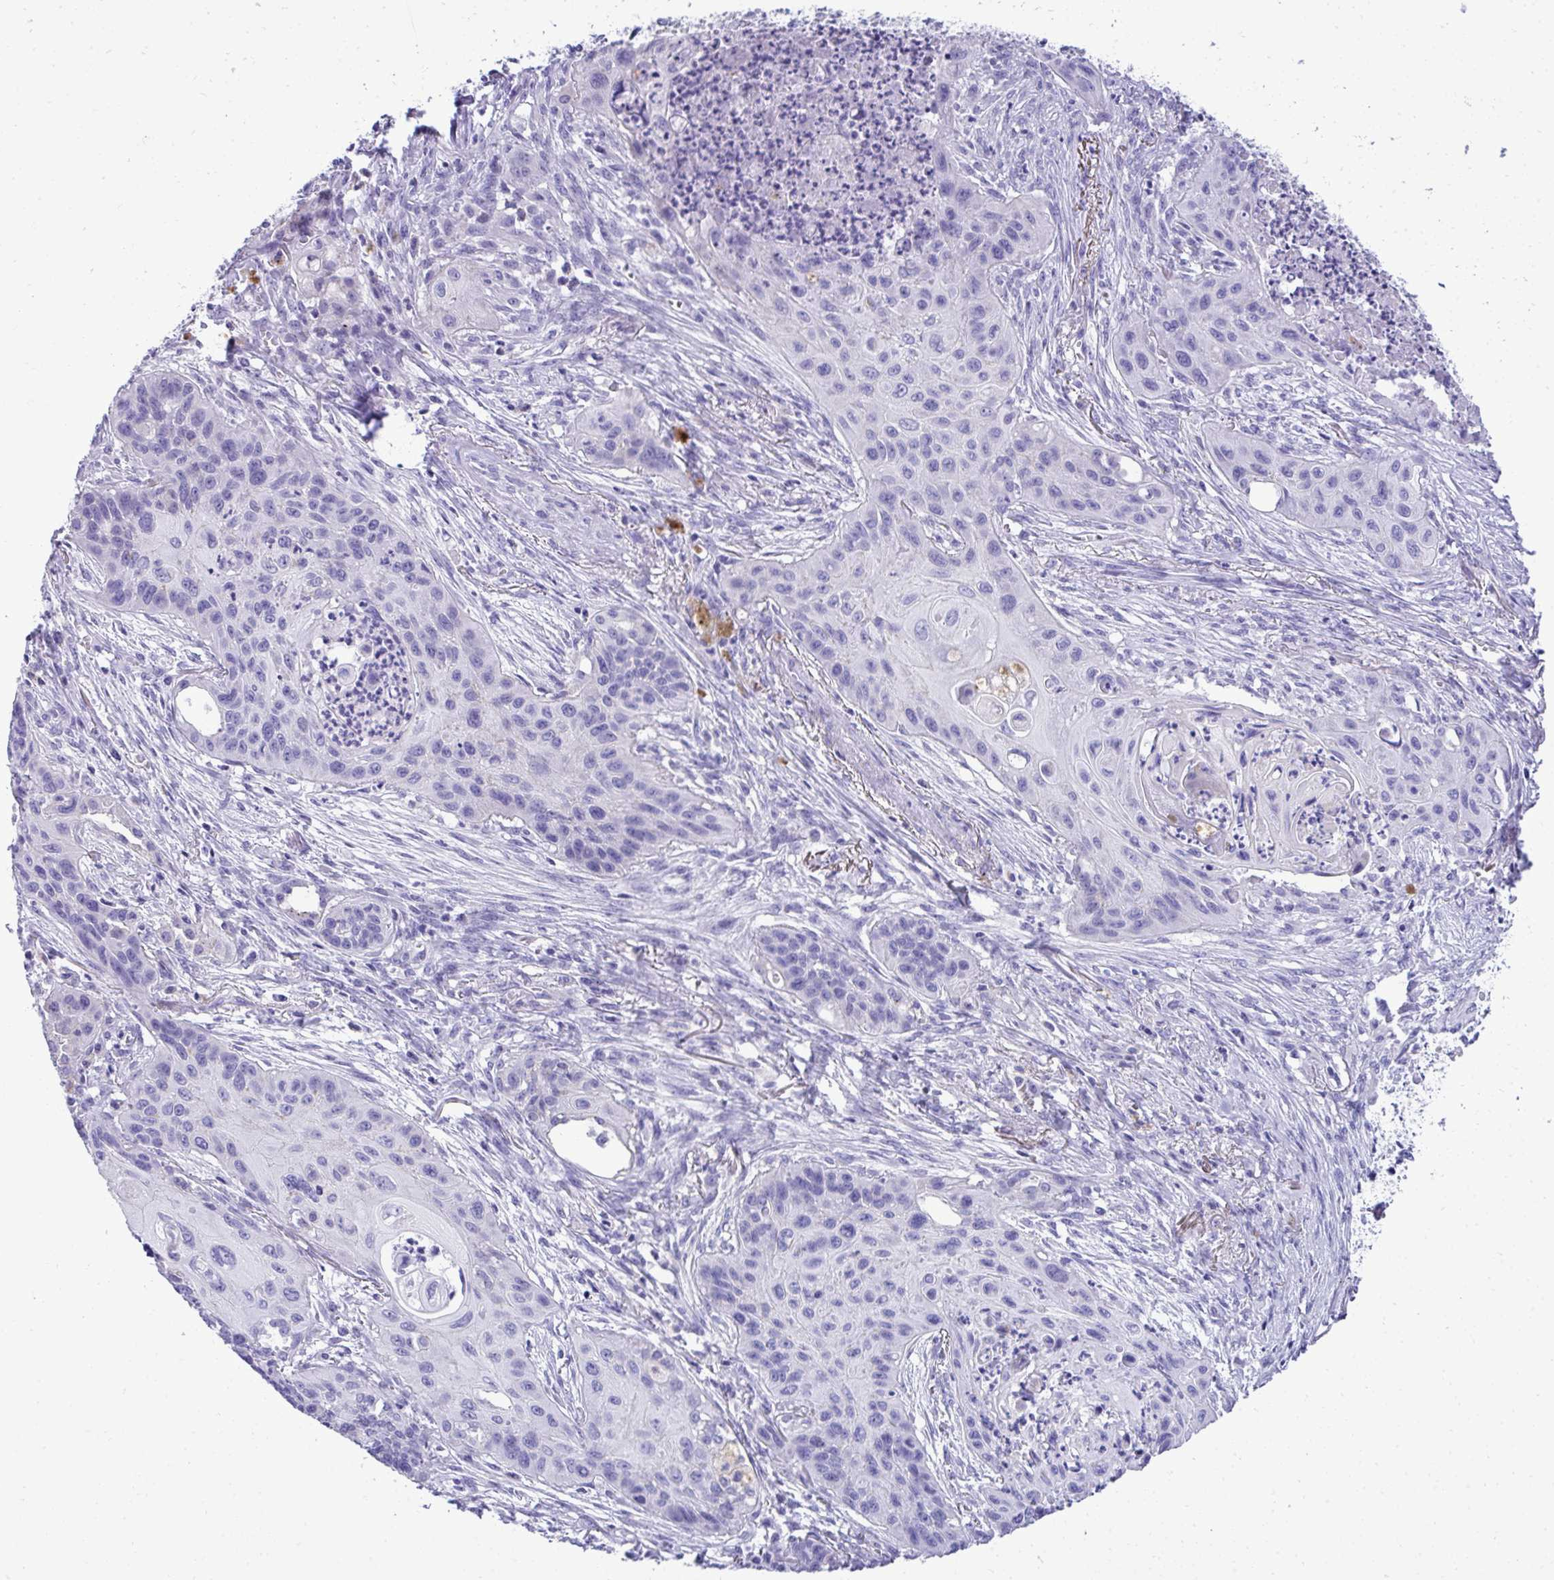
{"staining": {"intensity": "negative", "quantity": "none", "location": "none"}, "tissue": "lung cancer", "cell_type": "Tumor cells", "image_type": "cancer", "snomed": [{"axis": "morphology", "description": "Squamous cell carcinoma, NOS"}, {"axis": "topography", "description": "Lung"}], "caption": "Tumor cells show no significant protein positivity in lung cancer (squamous cell carcinoma).", "gene": "ST6GALNAC3", "patient": {"sex": "male", "age": 71}}